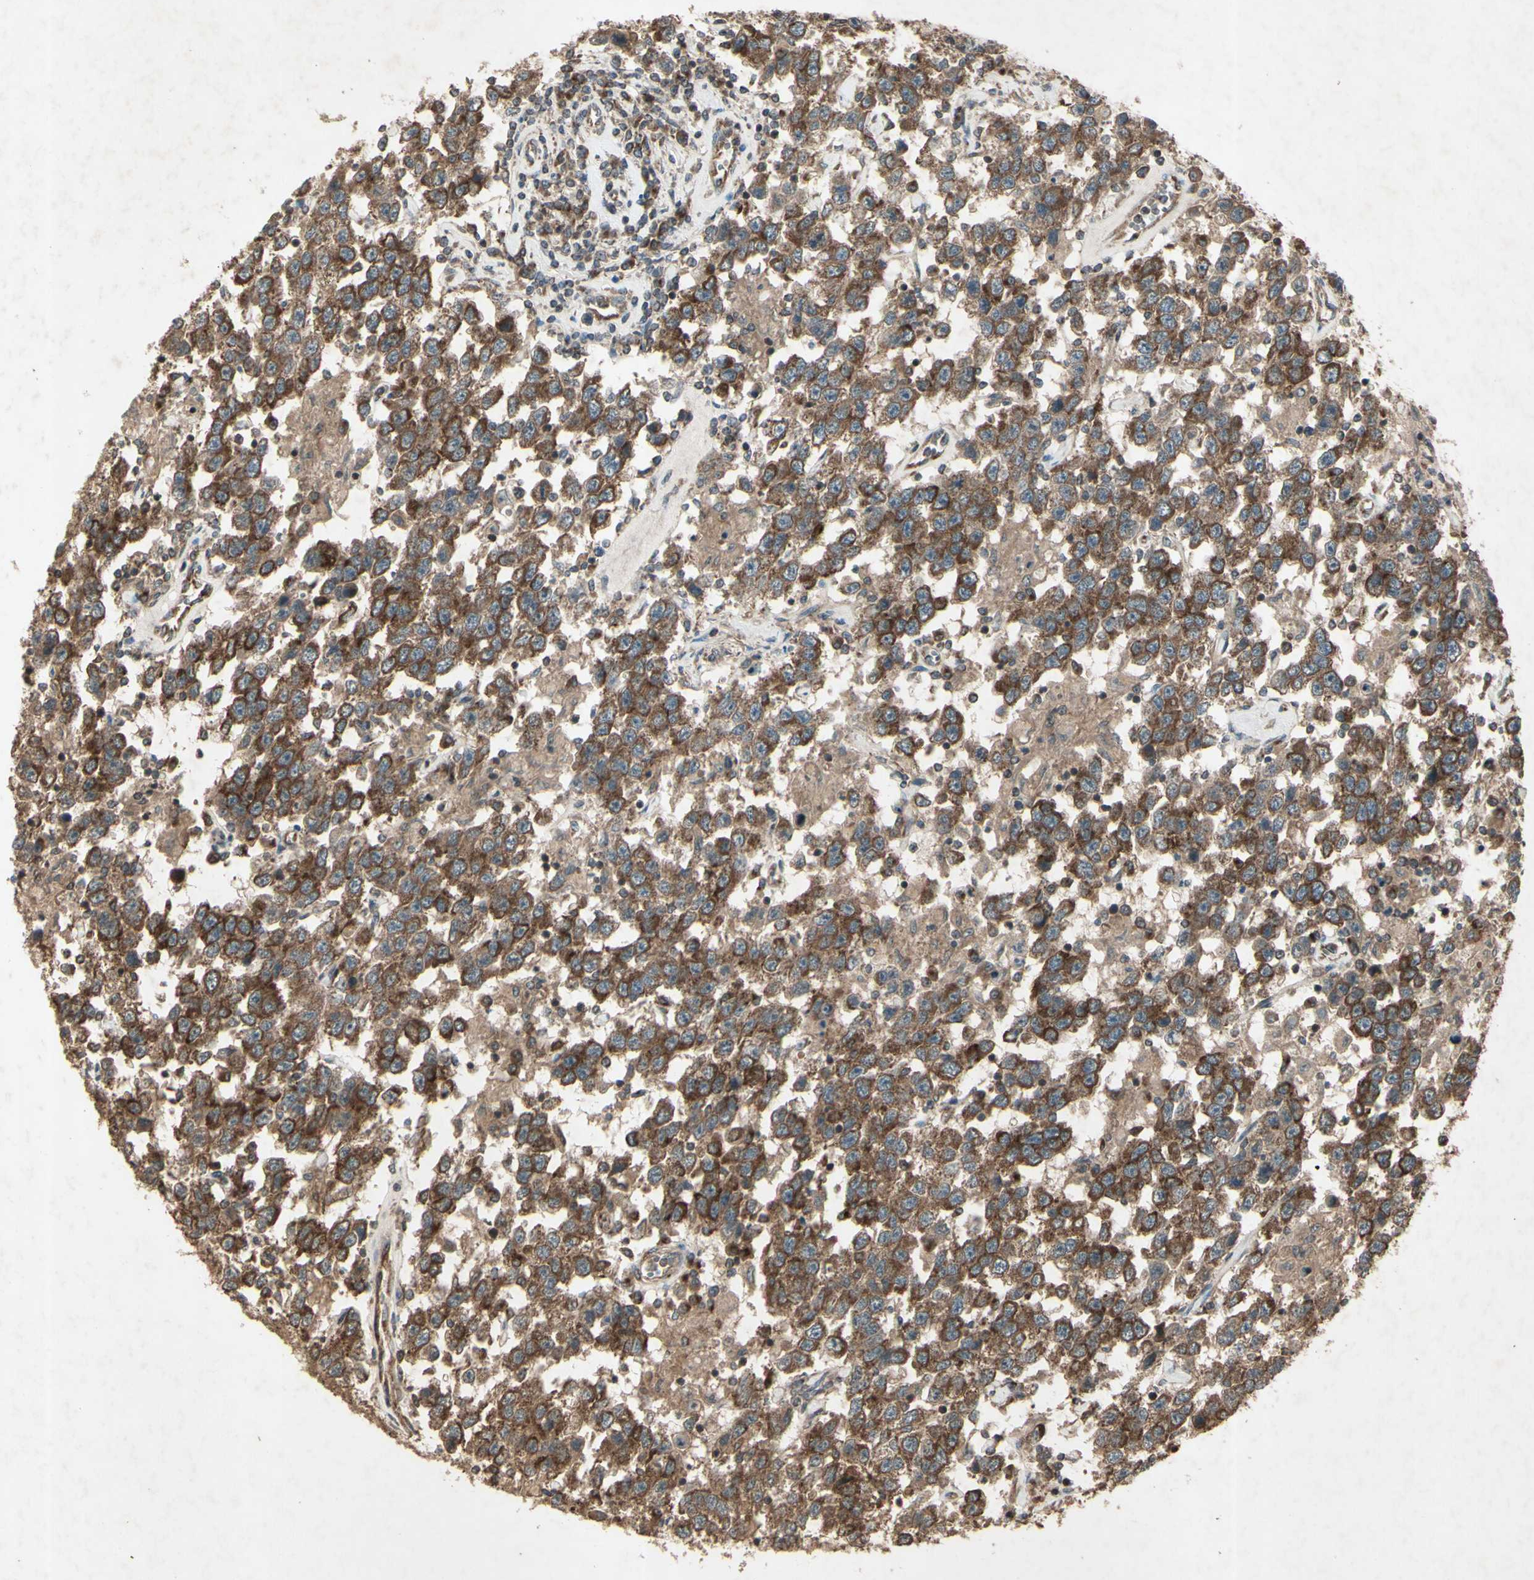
{"staining": {"intensity": "strong", "quantity": ">75%", "location": "cytoplasmic/membranous"}, "tissue": "testis cancer", "cell_type": "Tumor cells", "image_type": "cancer", "snomed": [{"axis": "morphology", "description": "Seminoma, NOS"}, {"axis": "topography", "description": "Testis"}], "caption": "An image of human testis cancer (seminoma) stained for a protein shows strong cytoplasmic/membranous brown staining in tumor cells.", "gene": "AP1G1", "patient": {"sex": "male", "age": 41}}